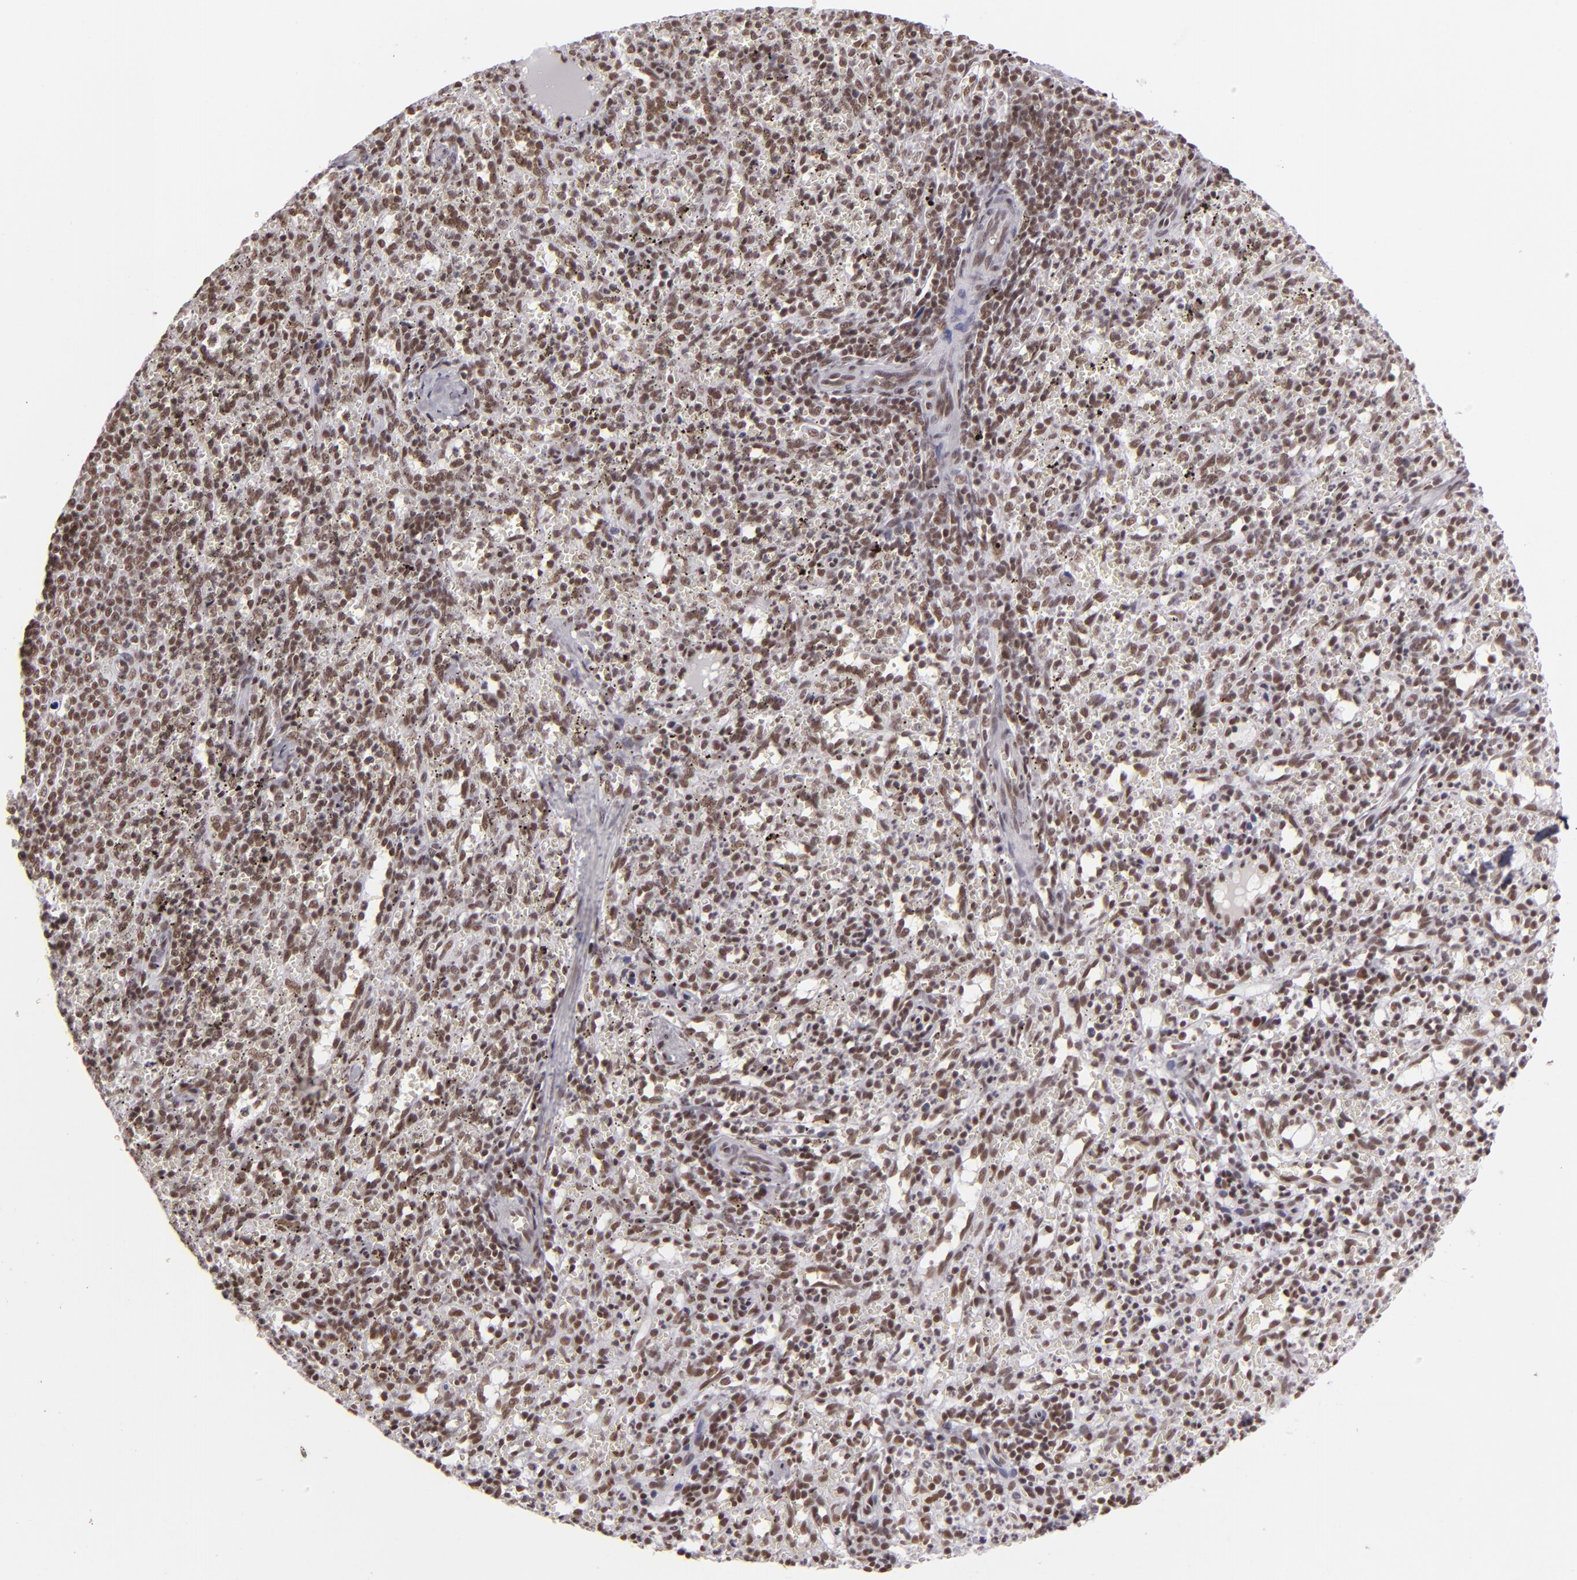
{"staining": {"intensity": "weak", "quantity": ">75%", "location": "nuclear"}, "tissue": "spleen", "cell_type": "Cells in red pulp", "image_type": "normal", "snomed": [{"axis": "morphology", "description": "Normal tissue, NOS"}, {"axis": "topography", "description": "Spleen"}], "caption": "About >75% of cells in red pulp in unremarkable human spleen display weak nuclear protein staining as visualized by brown immunohistochemical staining.", "gene": "BRD8", "patient": {"sex": "female", "age": 10}}